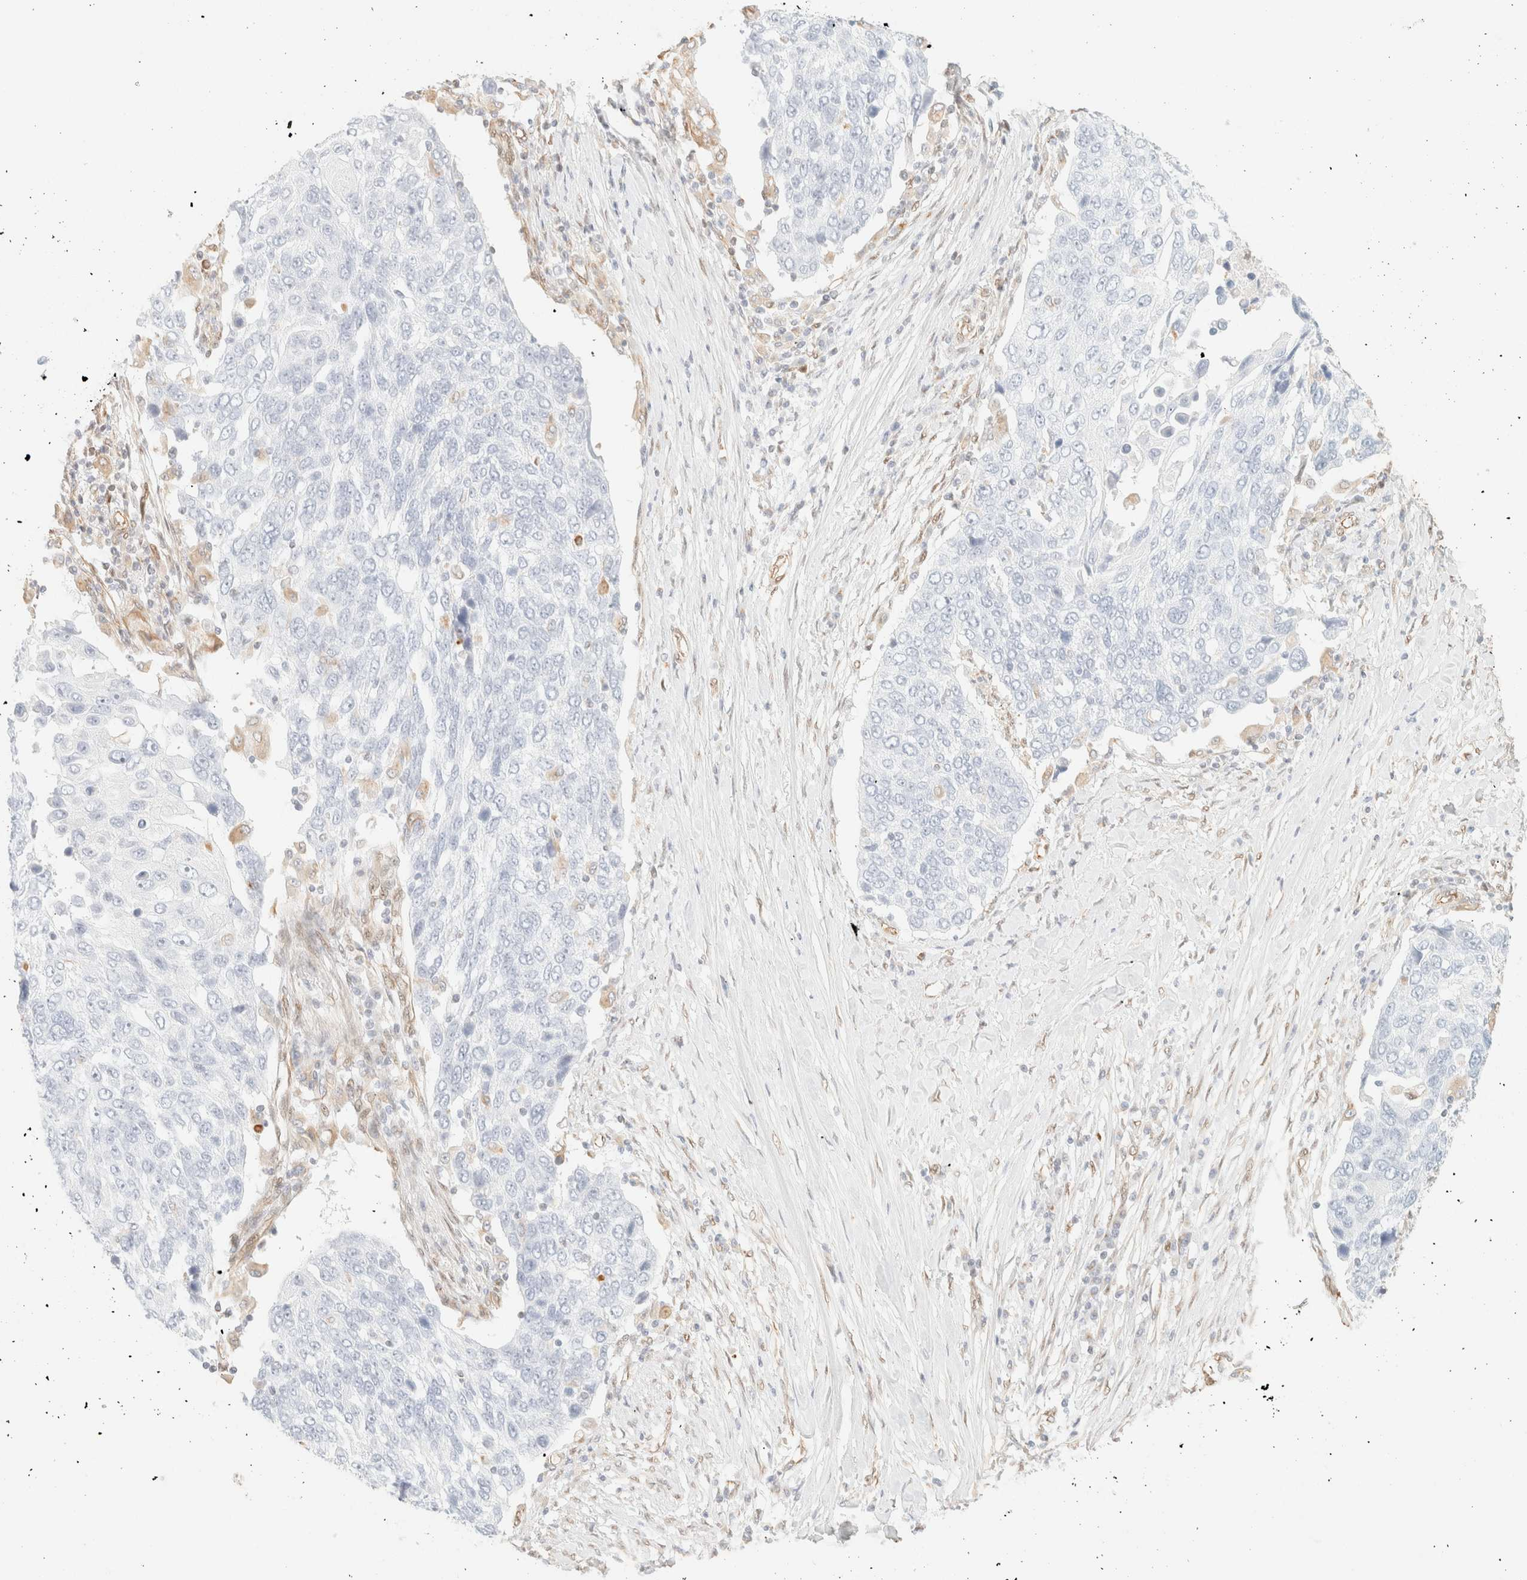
{"staining": {"intensity": "negative", "quantity": "none", "location": "none"}, "tissue": "lung cancer", "cell_type": "Tumor cells", "image_type": "cancer", "snomed": [{"axis": "morphology", "description": "Squamous cell carcinoma, NOS"}, {"axis": "topography", "description": "Lung"}], "caption": "Immunohistochemistry micrograph of human lung cancer stained for a protein (brown), which reveals no staining in tumor cells.", "gene": "ZSCAN18", "patient": {"sex": "male", "age": 66}}